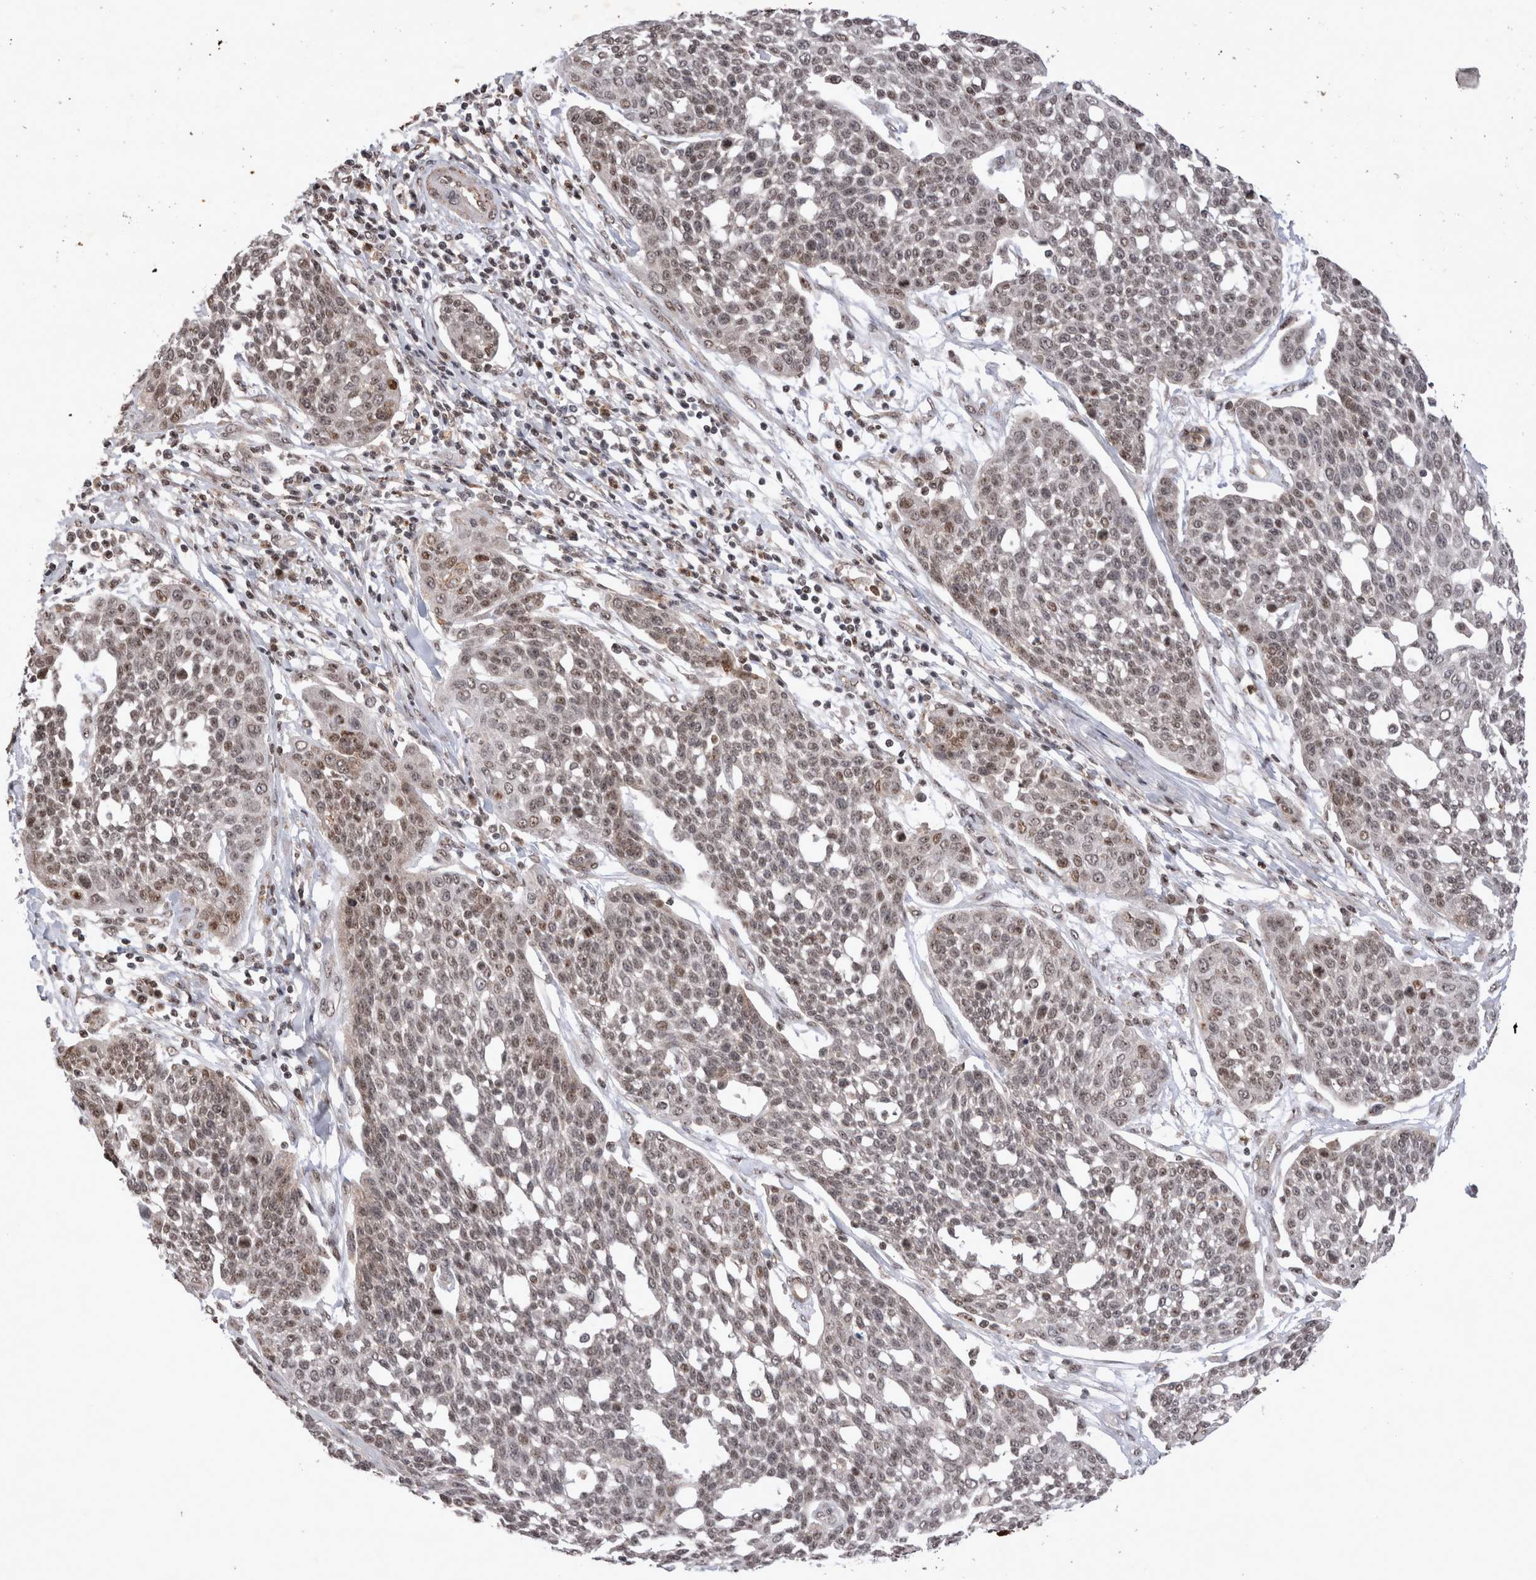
{"staining": {"intensity": "moderate", "quantity": ">75%", "location": "nuclear"}, "tissue": "cervical cancer", "cell_type": "Tumor cells", "image_type": "cancer", "snomed": [{"axis": "morphology", "description": "Squamous cell carcinoma, NOS"}, {"axis": "topography", "description": "Cervix"}], "caption": "This micrograph shows immunohistochemistry (IHC) staining of human cervical cancer, with medium moderate nuclear expression in about >75% of tumor cells.", "gene": "STK11", "patient": {"sex": "female", "age": 34}}